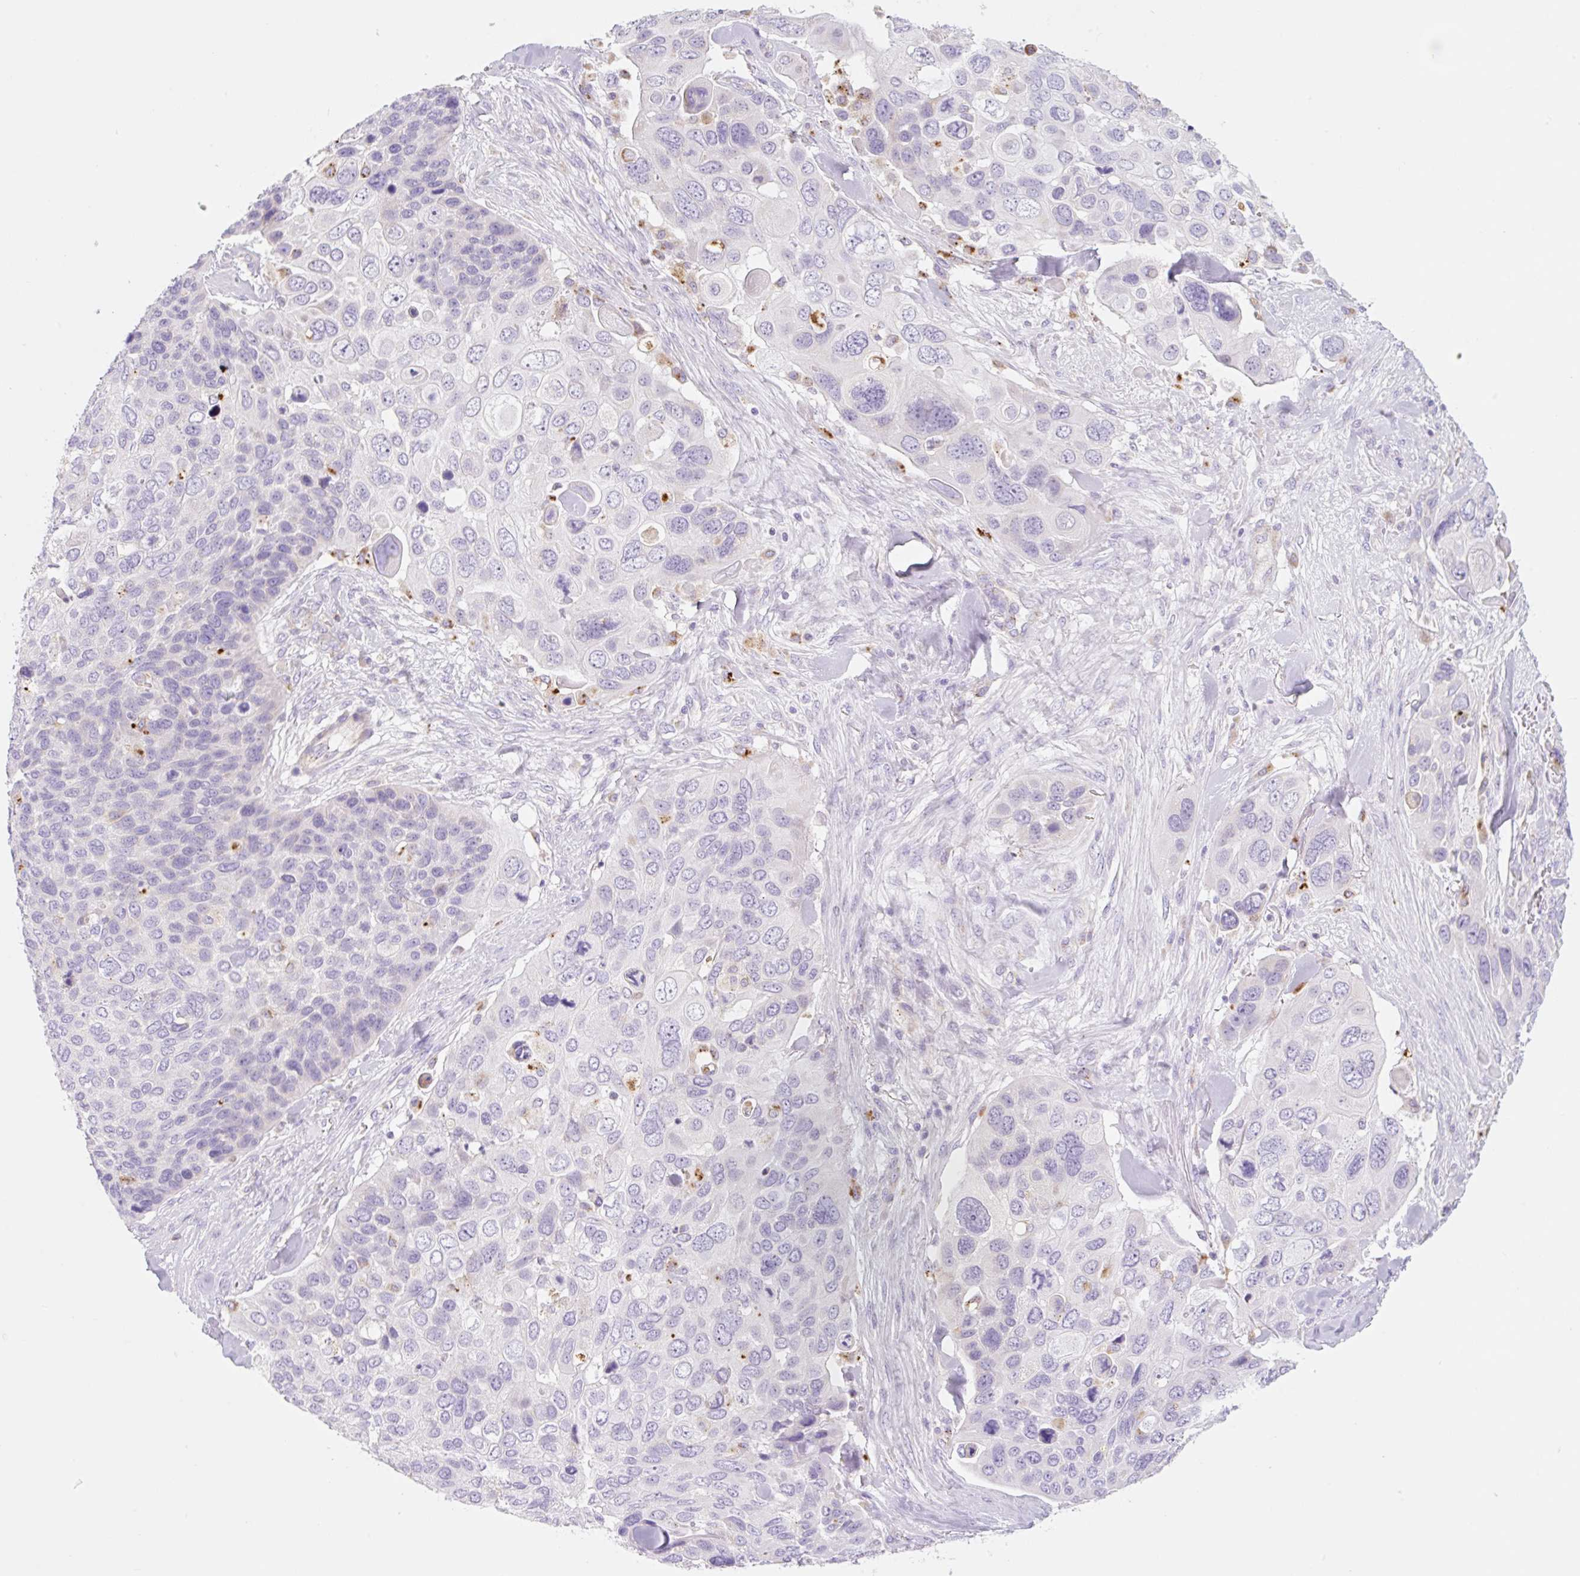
{"staining": {"intensity": "negative", "quantity": "none", "location": "none"}, "tissue": "skin cancer", "cell_type": "Tumor cells", "image_type": "cancer", "snomed": [{"axis": "morphology", "description": "Basal cell carcinoma"}, {"axis": "topography", "description": "Skin"}], "caption": "DAB immunohistochemical staining of human skin basal cell carcinoma demonstrates no significant positivity in tumor cells.", "gene": "CLEC3A", "patient": {"sex": "female", "age": 74}}